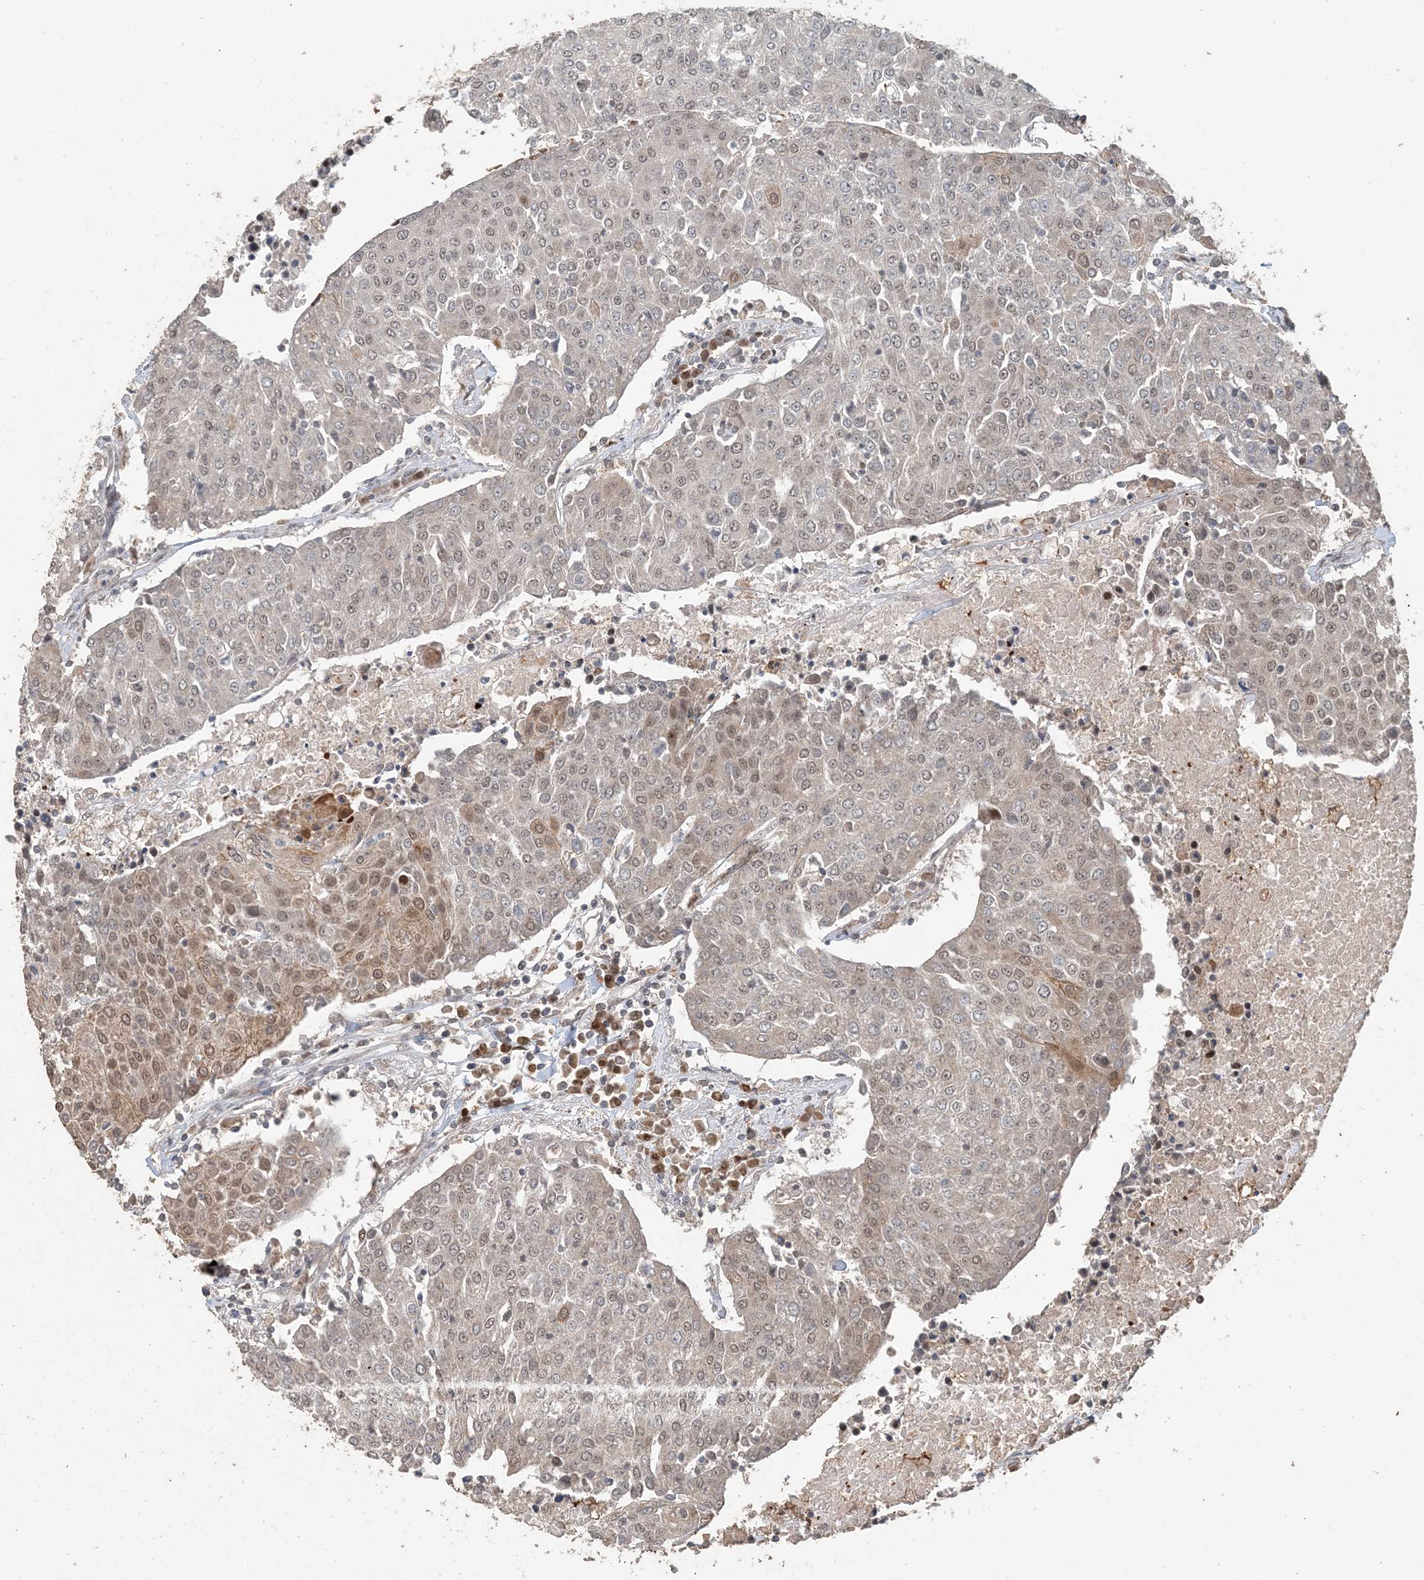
{"staining": {"intensity": "moderate", "quantity": "<25%", "location": "nuclear"}, "tissue": "urothelial cancer", "cell_type": "Tumor cells", "image_type": "cancer", "snomed": [{"axis": "morphology", "description": "Urothelial carcinoma, High grade"}, {"axis": "topography", "description": "Urinary bladder"}], "caption": "An image of urothelial carcinoma (high-grade) stained for a protein shows moderate nuclear brown staining in tumor cells. The protein of interest is shown in brown color, while the nuclei are stained blue.", "gene": "ATP13A2", "patient": {"sex": "female", "age": 85}}